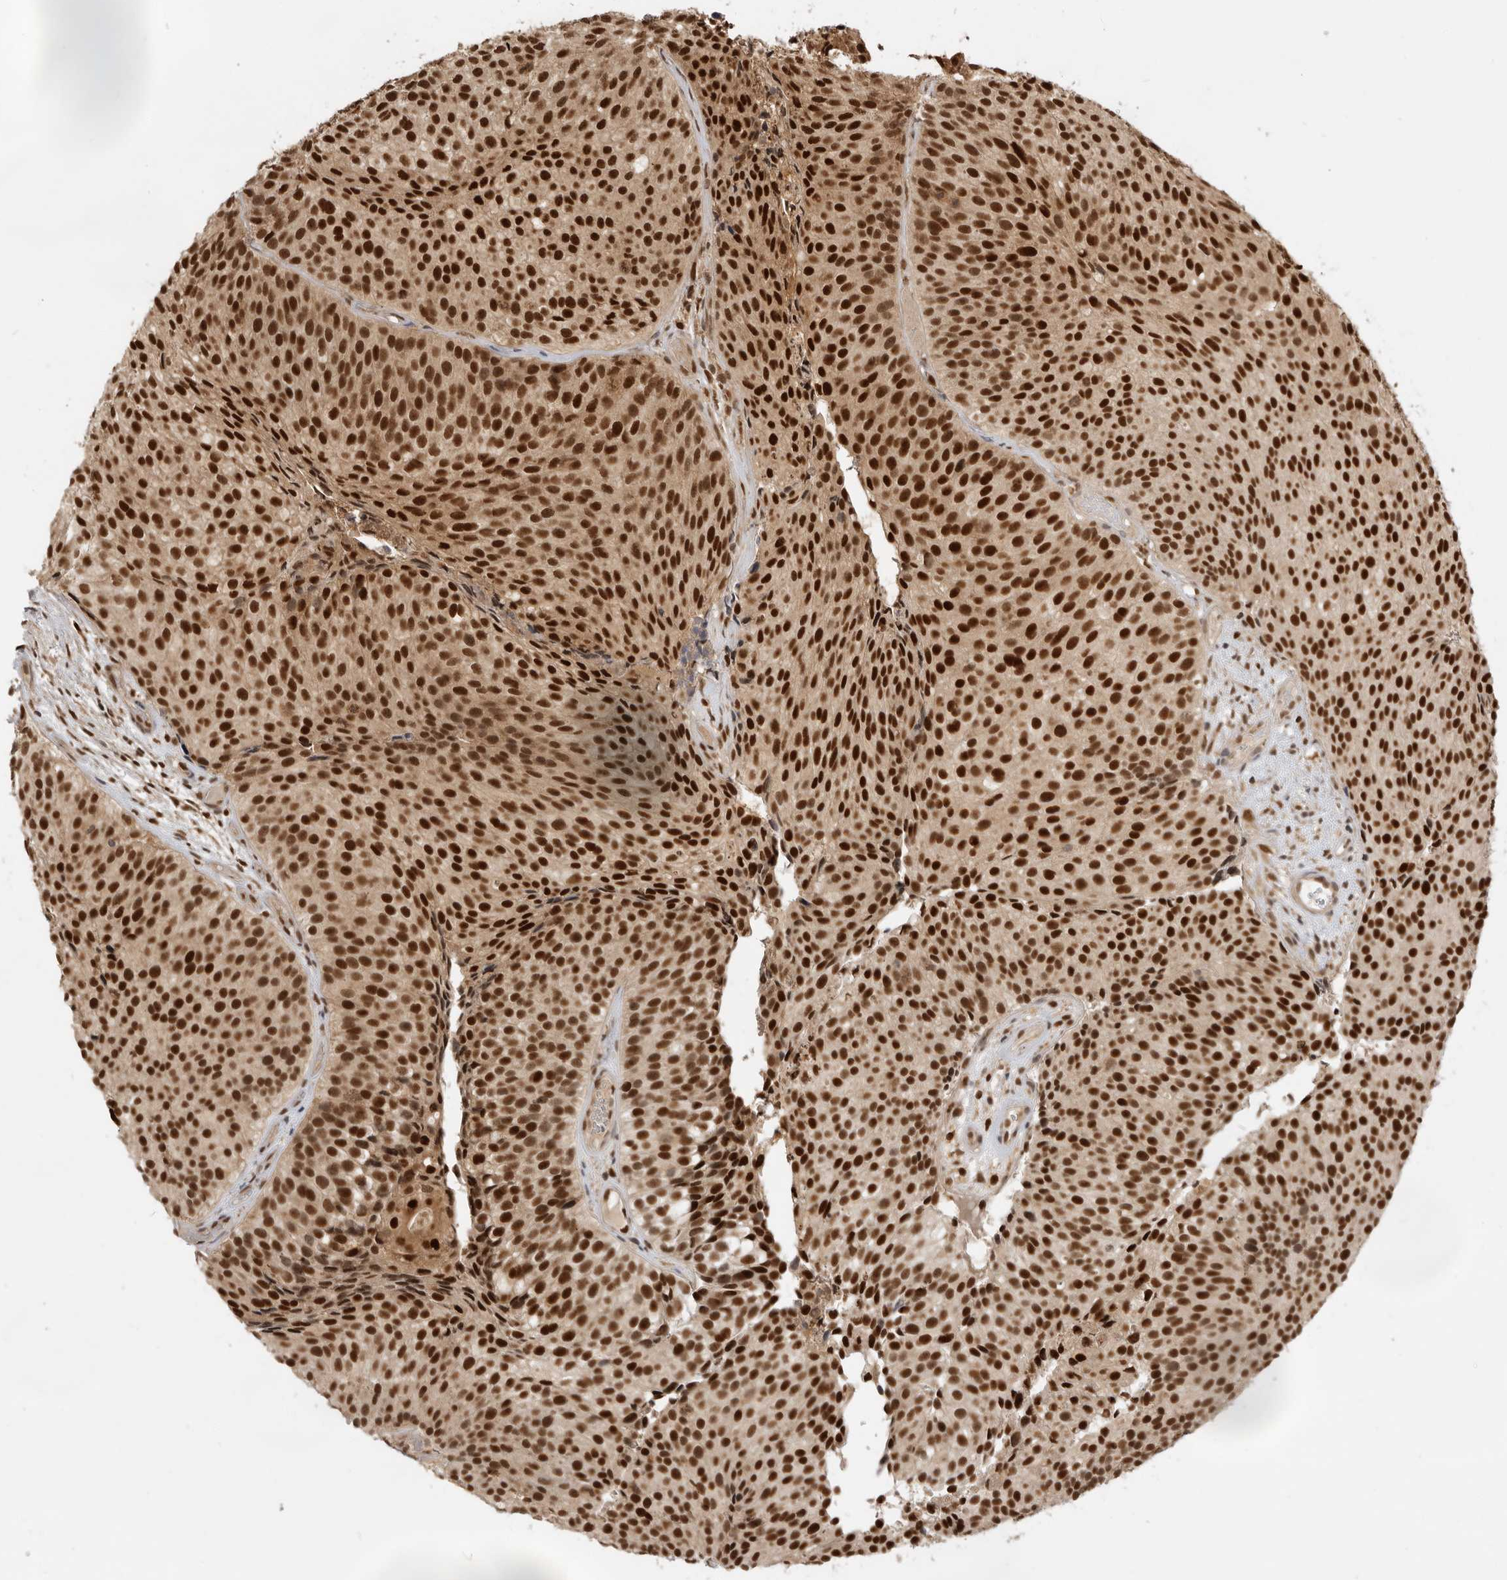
{"staining": {"intensity": "strong", "quantity": ">75%", "location": "cytoplasmic/membranous,nuclear"}, "tissue": "urothelial cancer", "cell_type": "Tumor cells", "image_type": "cancer", "snomed": [{"axis": "morphology", "description": "Urothelial carcinoma, Low grade"}, {"axis": "topography", "description": "Urinary bladder"}], "caption": "Protein staining of urothelial cancer tissue exhibits strong cytoplasmic/membranous and nuclear positivity in about >75% of tumor cells. The protein is shown in brown color, while the nuclei are stained blue.", "gene": "ADPRS", "patient": {"sex": "male", "age": 86}}